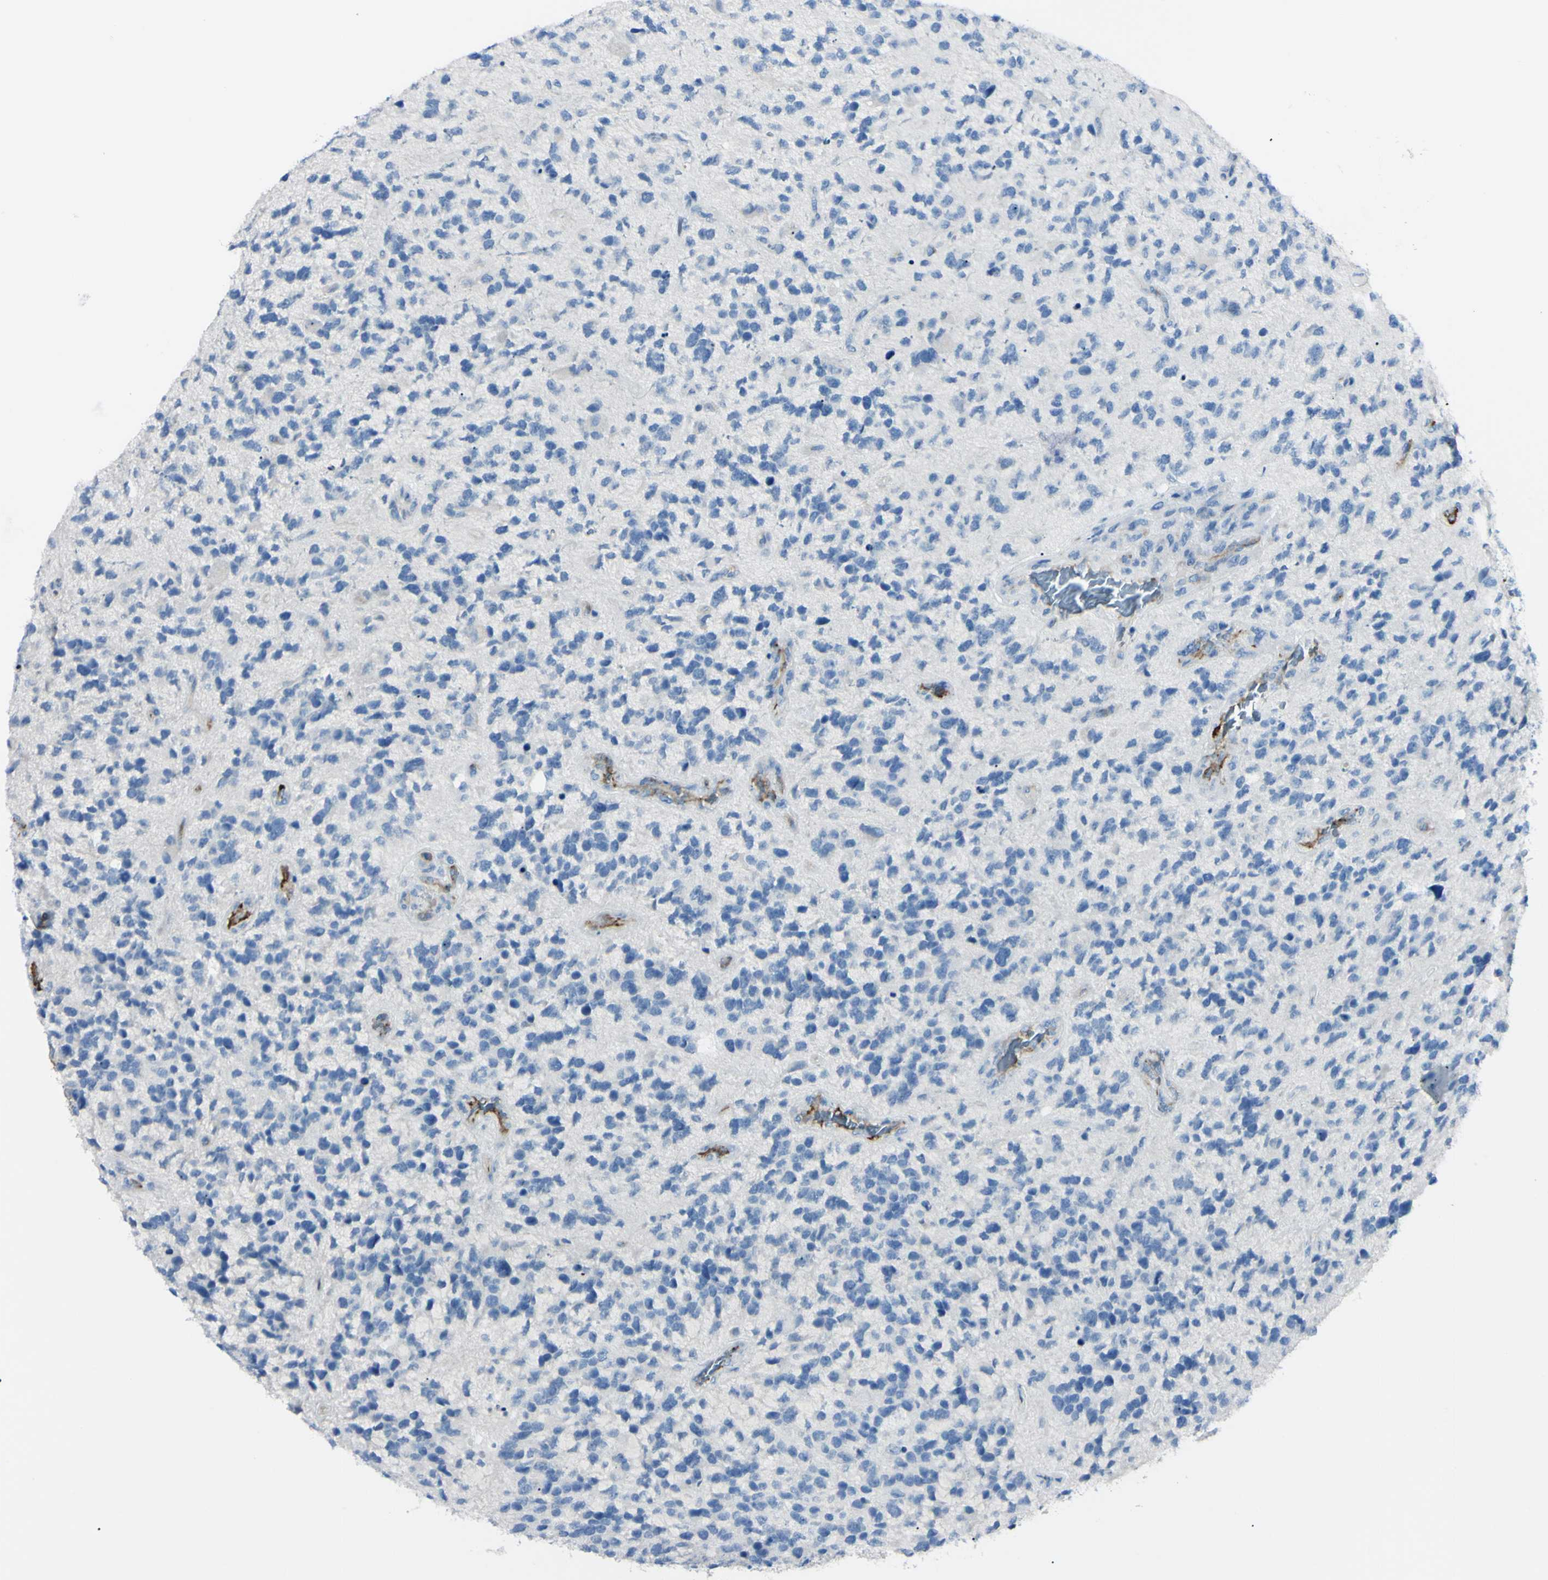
{"staining": {"intensity": "negative", "quantity": "none", "location": "none"}, "tissue": "glioma", "cell_type": "Tumor cells", "image_type": "cancer", "snomed": [{"axis": "morphology", "description": "Glioma, malignant, High grade"}, {"axis": "topography", "description": "Brain"}], "caption": "This is an IHC micrograph of human malignant glioma (high-grade). There is no staining in tumor cells.", "gene": "FOLH1", "patient": {"sex": "female", "age": 58}}